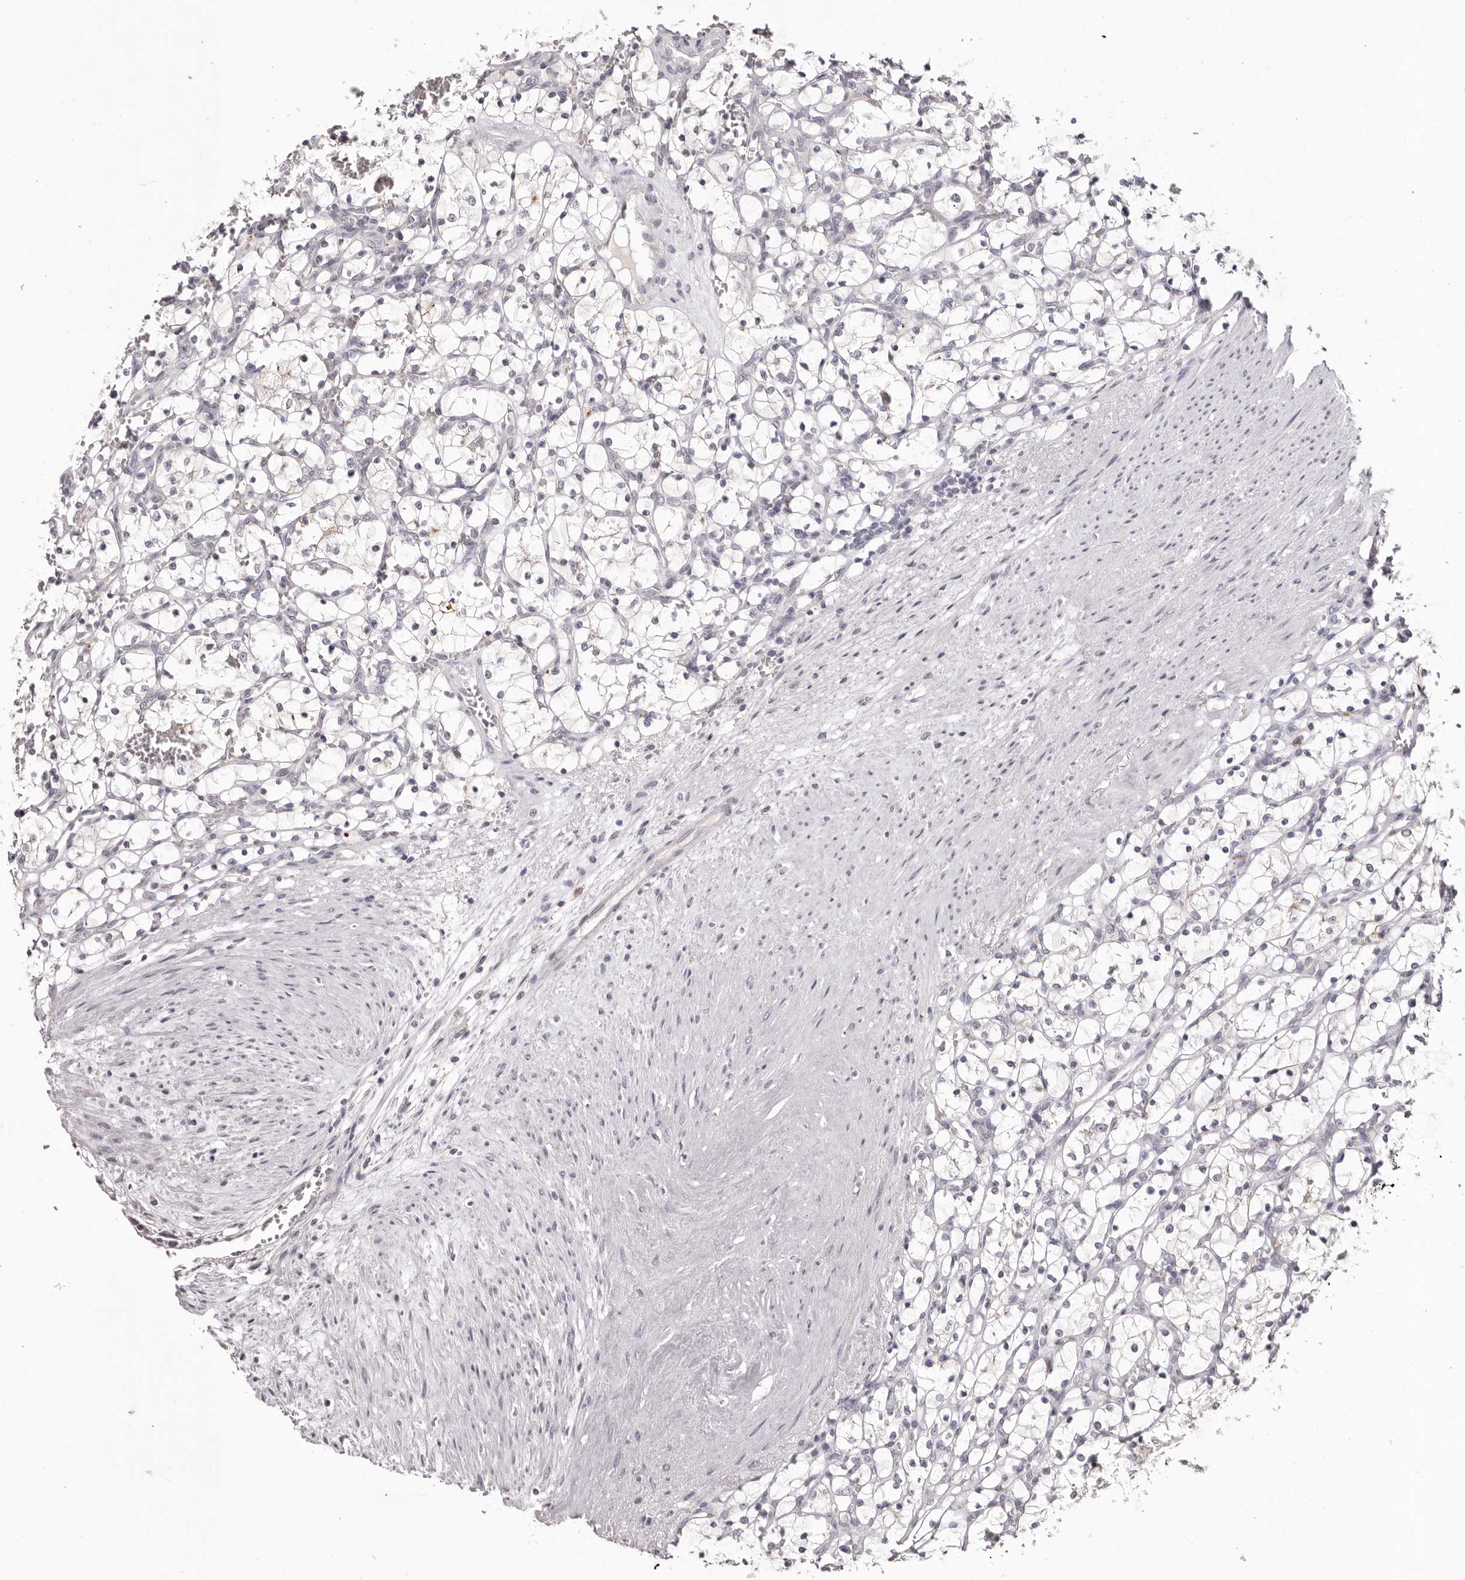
{"staining": {"intensity": "negative", "quantity": "none", "location": "none"}, "tissue": "renal cancer", "cell_type": "Tumor cells", "image_type": "cancer", "snomed": [{"axis": "morphology", "description": "Adenocarcinoma, NOS"}, {"axis": "topography", "description": "Kidney"}], "caption": "An image of human adenocarcinoma (renal) is negative for staining in tumor cells.", "gene": "PCDHB6", "patient": {"sex": "female", "age": 69}}